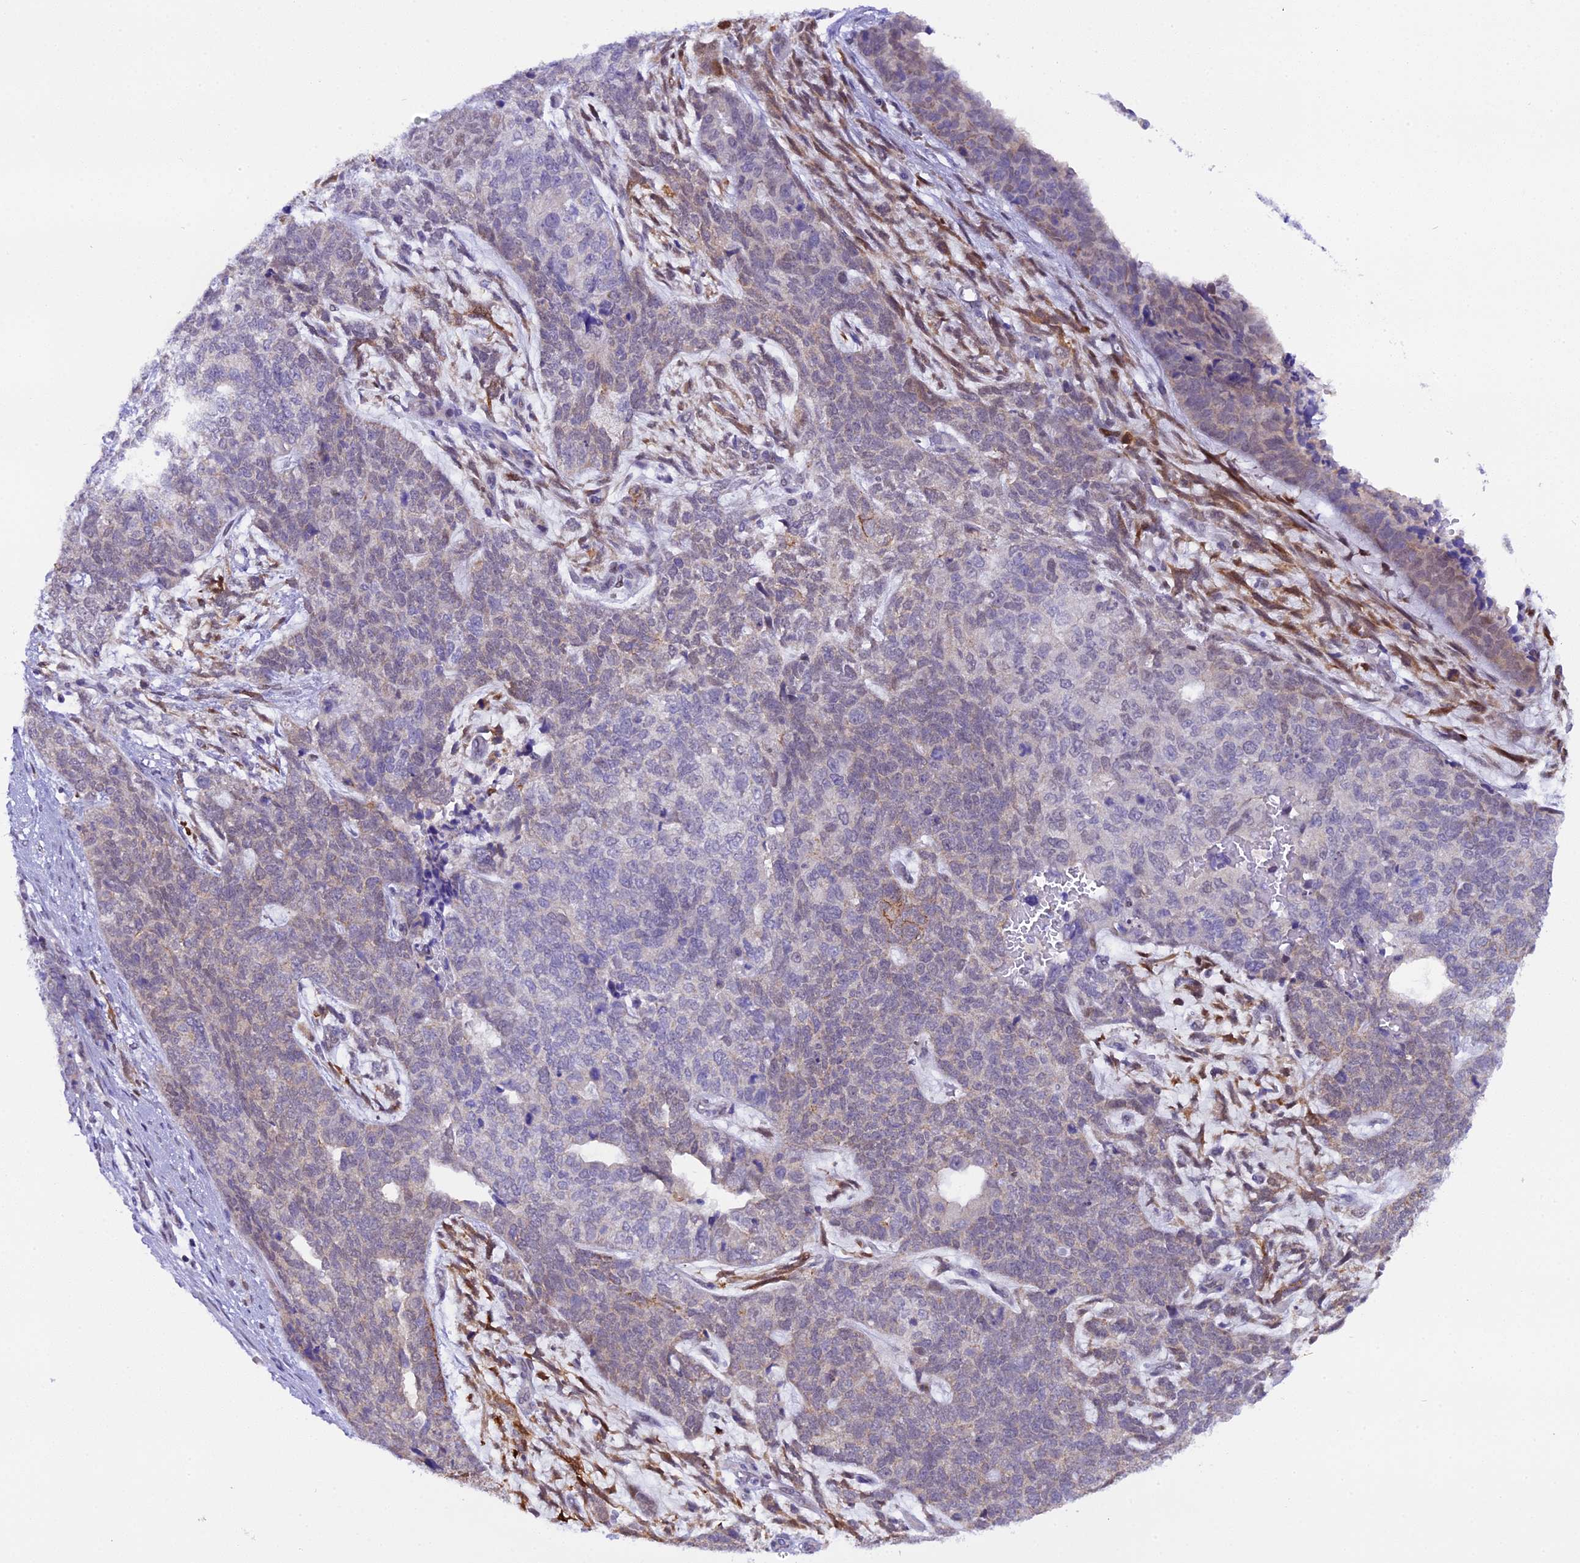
{"staining": {"intensity": "weak", "quantity": "<25%", "location": "cytoplasmic/membranous"}, "tissue": "cervical cancer", "cell_type": "Tumor cells", "image_type": "cancer", "snomed": [{"axis": "morphology", "description": "Squamous cell carcinoma, NOS"}, {"axis": "topography", "description": "Cervix"}], "caption": "Tumor cells are negative for protein expression in human cervical cancer (squamous cell carcinoma).", "gene": "OSGEP", "patient": {"sex": "female", "age": 63}}